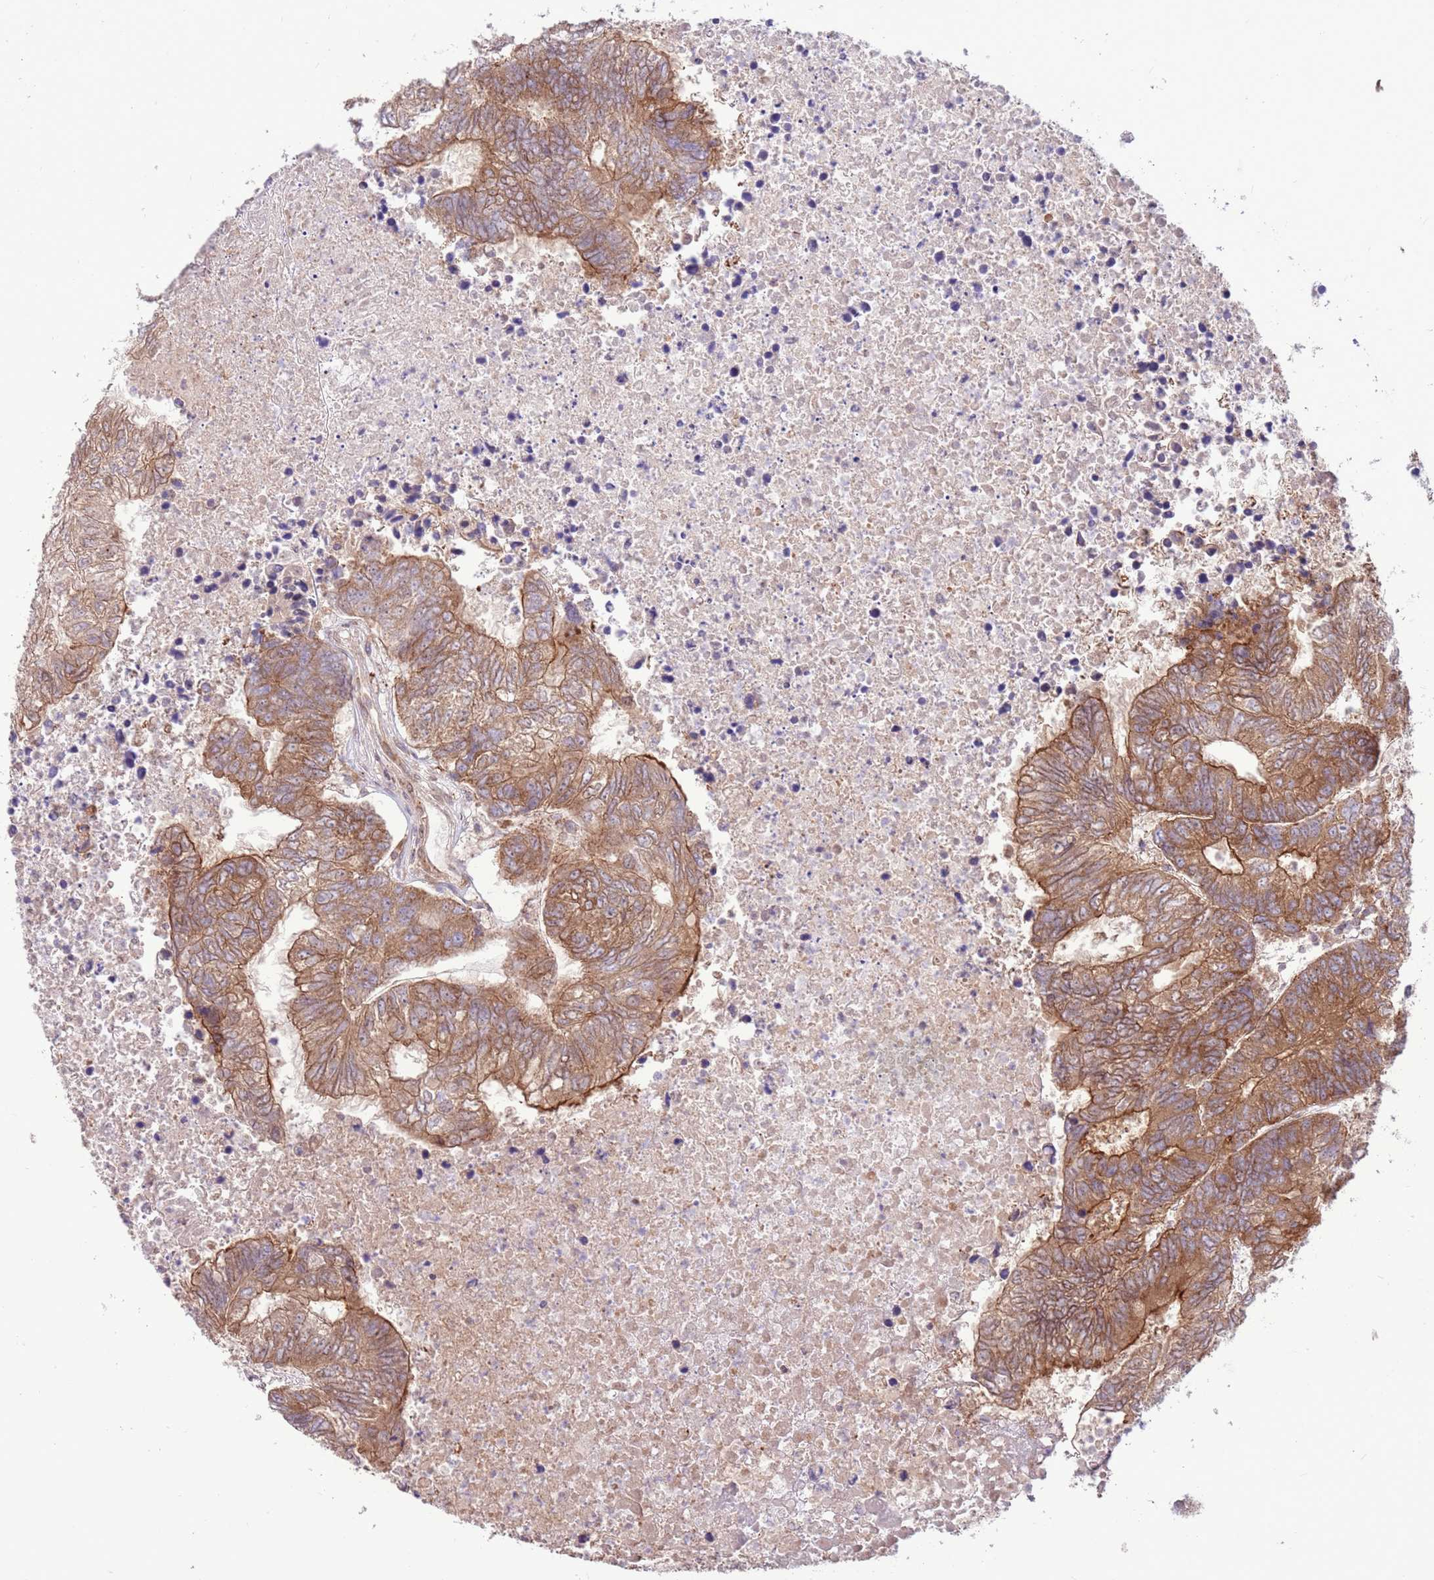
{"staining": {"intensity": "strong", "quantity": ">75%", "location": "cytoplasmic/membranous"}, "tissue": "colorectal cancer", "cell_type": "Tumor cells", "image_type": "cancer", "snomed": [{"axis": "morphology", "description": "Adenocarcinoma, NOS"}, {"axis": "topography", "description": "Colon"}], "caption": "Immunohistochemical staining of human colorectal adenocarcinoma demonstrates strong cytoplasmic/membranous protein positivity in about >75% of tumor cells.", "gene": "DDX19B", "patient": {"sex": "female", "age": 48}}